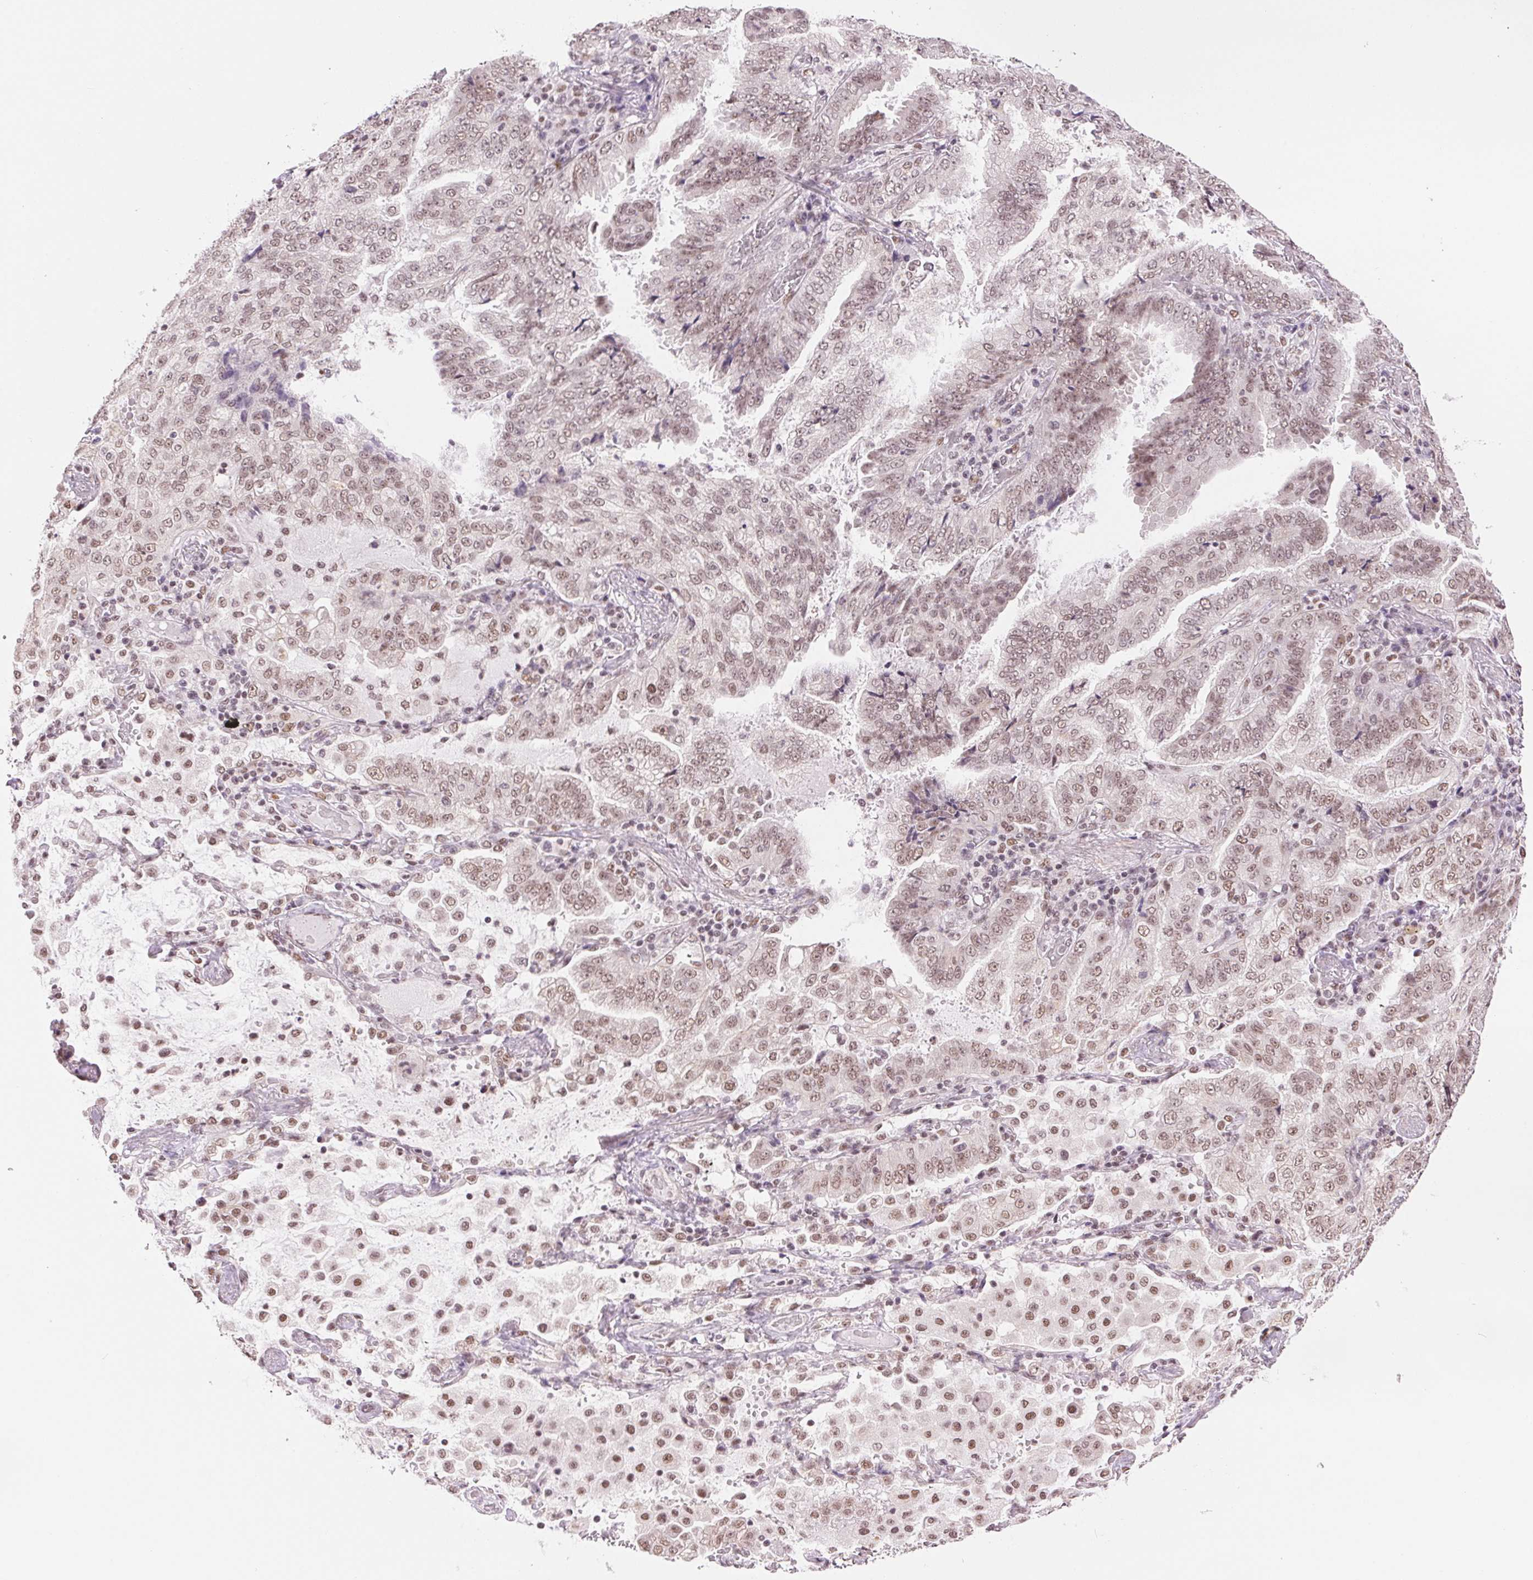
{"staining": {"intensity": "weak", "quantity": "25%-75%", "location": "nuclear"}, "tissue": "lung cancer", "cell_type": "Tumor cells", "image_type": "cancer", "snomed": [{"axis": "morphology", "description": "Aneuploidy"}, {"axis": "morphology", "description": "Adenocarcinoma, NOS"}, {"axis": "morphology", "description": "Adenocarcinoma, metastatic, NOS"}, {"axis": "topography", "description": "Lymph node"}, {"axis": "topography", "description": "Lung"}], "caption": "Brown immunohistochemical staining in lung cancer displays weak nuclear expression in about 25%-75% of tumor cells.", "gene": "RPRD1B", "patient": {"sex": "female", "age": 48}}